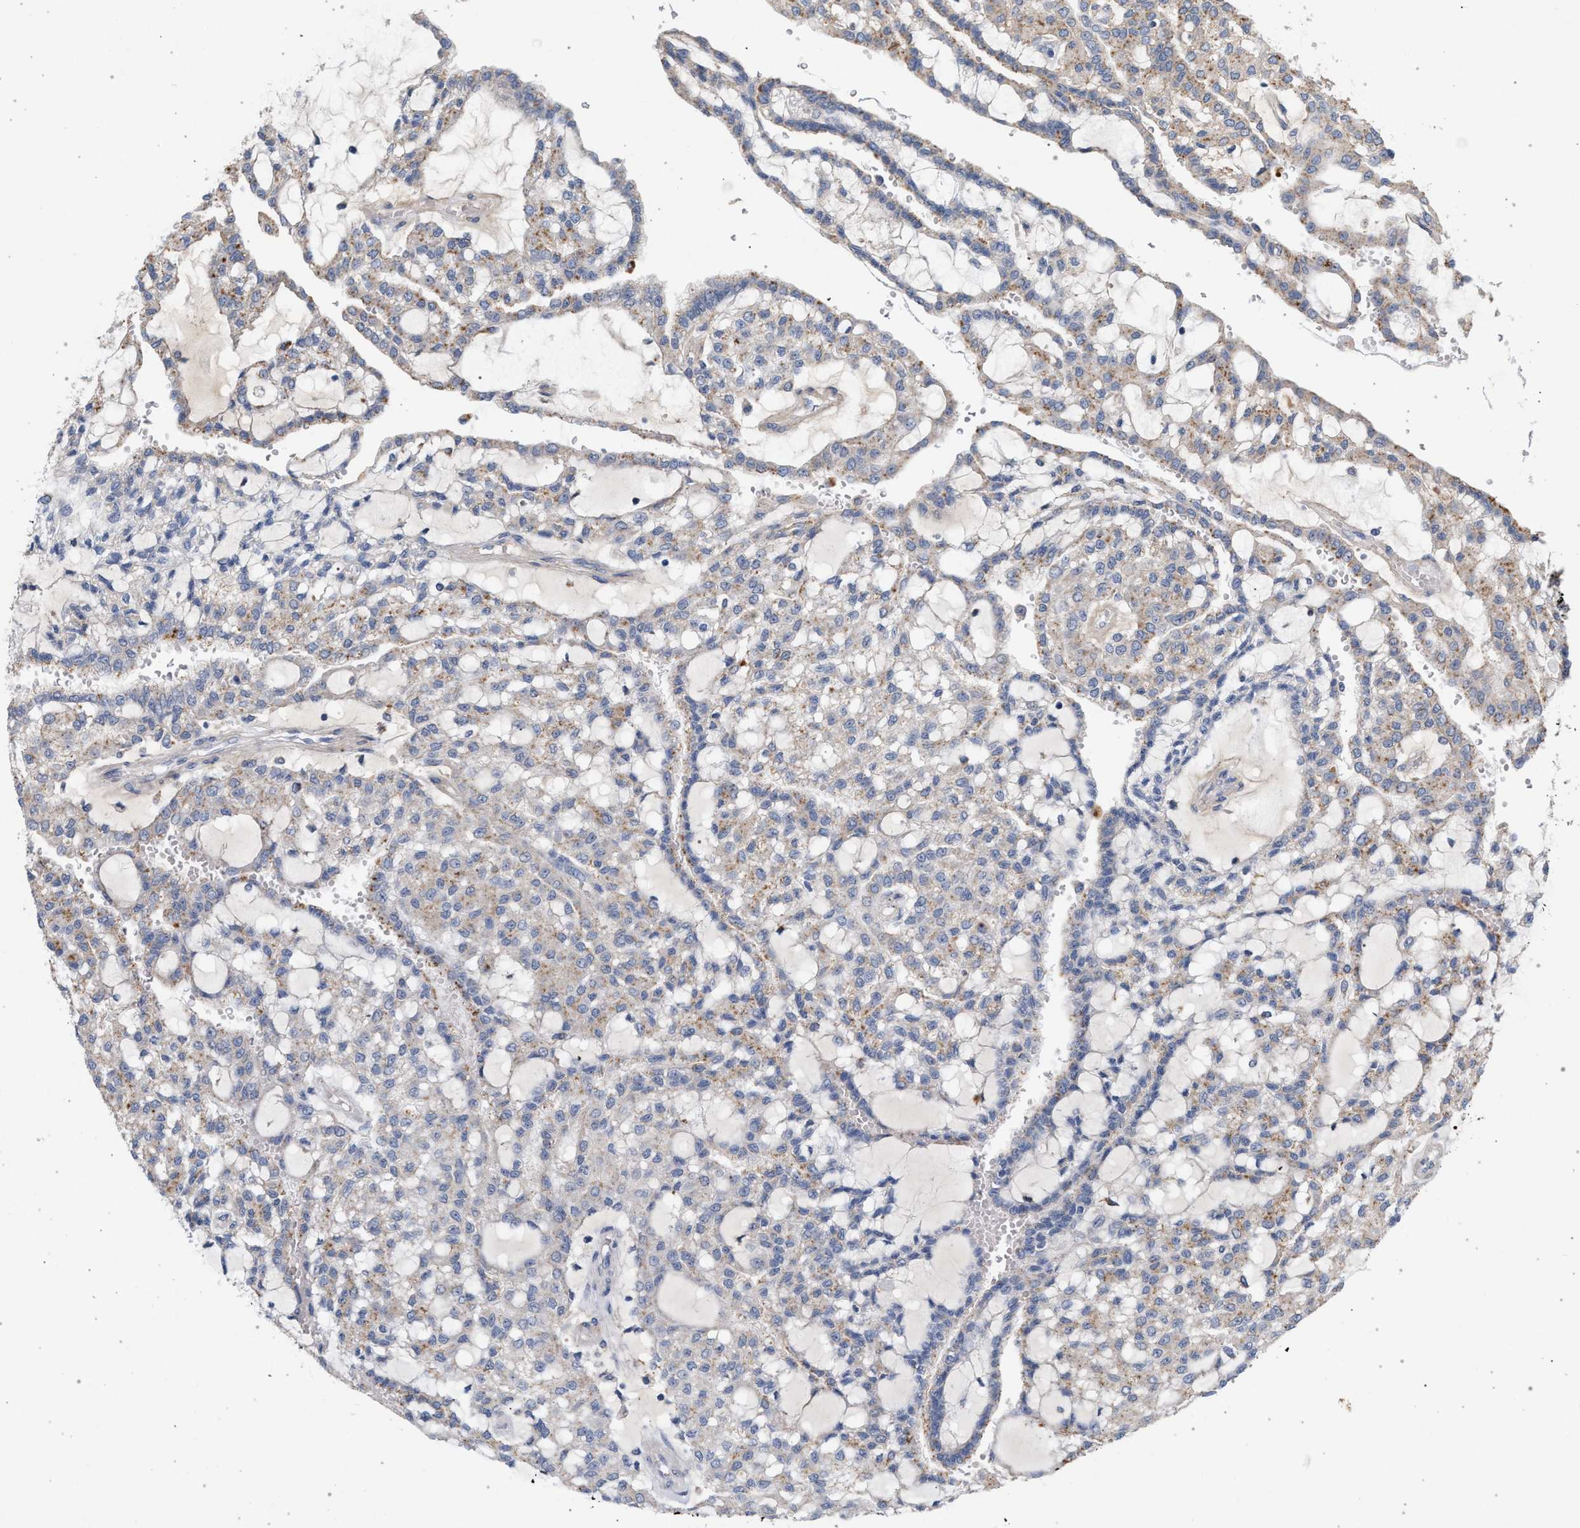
{"staining": {"intensity": "moderate", "quantity": "<25%", "location": "cytoplasmic/membranous"}, "tissue": "renal cancer", "cell_type": "Tumor cells", "image_type": "cancer", "snomed": [{"axis": "morphology", "description": "Adenocarcinoma, NOS"}, {"axis": "topography", "description": "Kidney"}], "caption": "Immunohistochemistry (IHC) (DAB (3,3'-diaminobenzidine)) staining of renal adenocarcinoma reveals moderate cytoplasmic/membranous protein positivity in about <25% of tumor cells. (Stains: DAB (3,3'-diaminobenzidine) in brown, nuclei in blue, Microscopy: brightfield microscopy at high magnification).", "gene": "MAMDC2", "patient": {"sex": "male", "age": 63}}